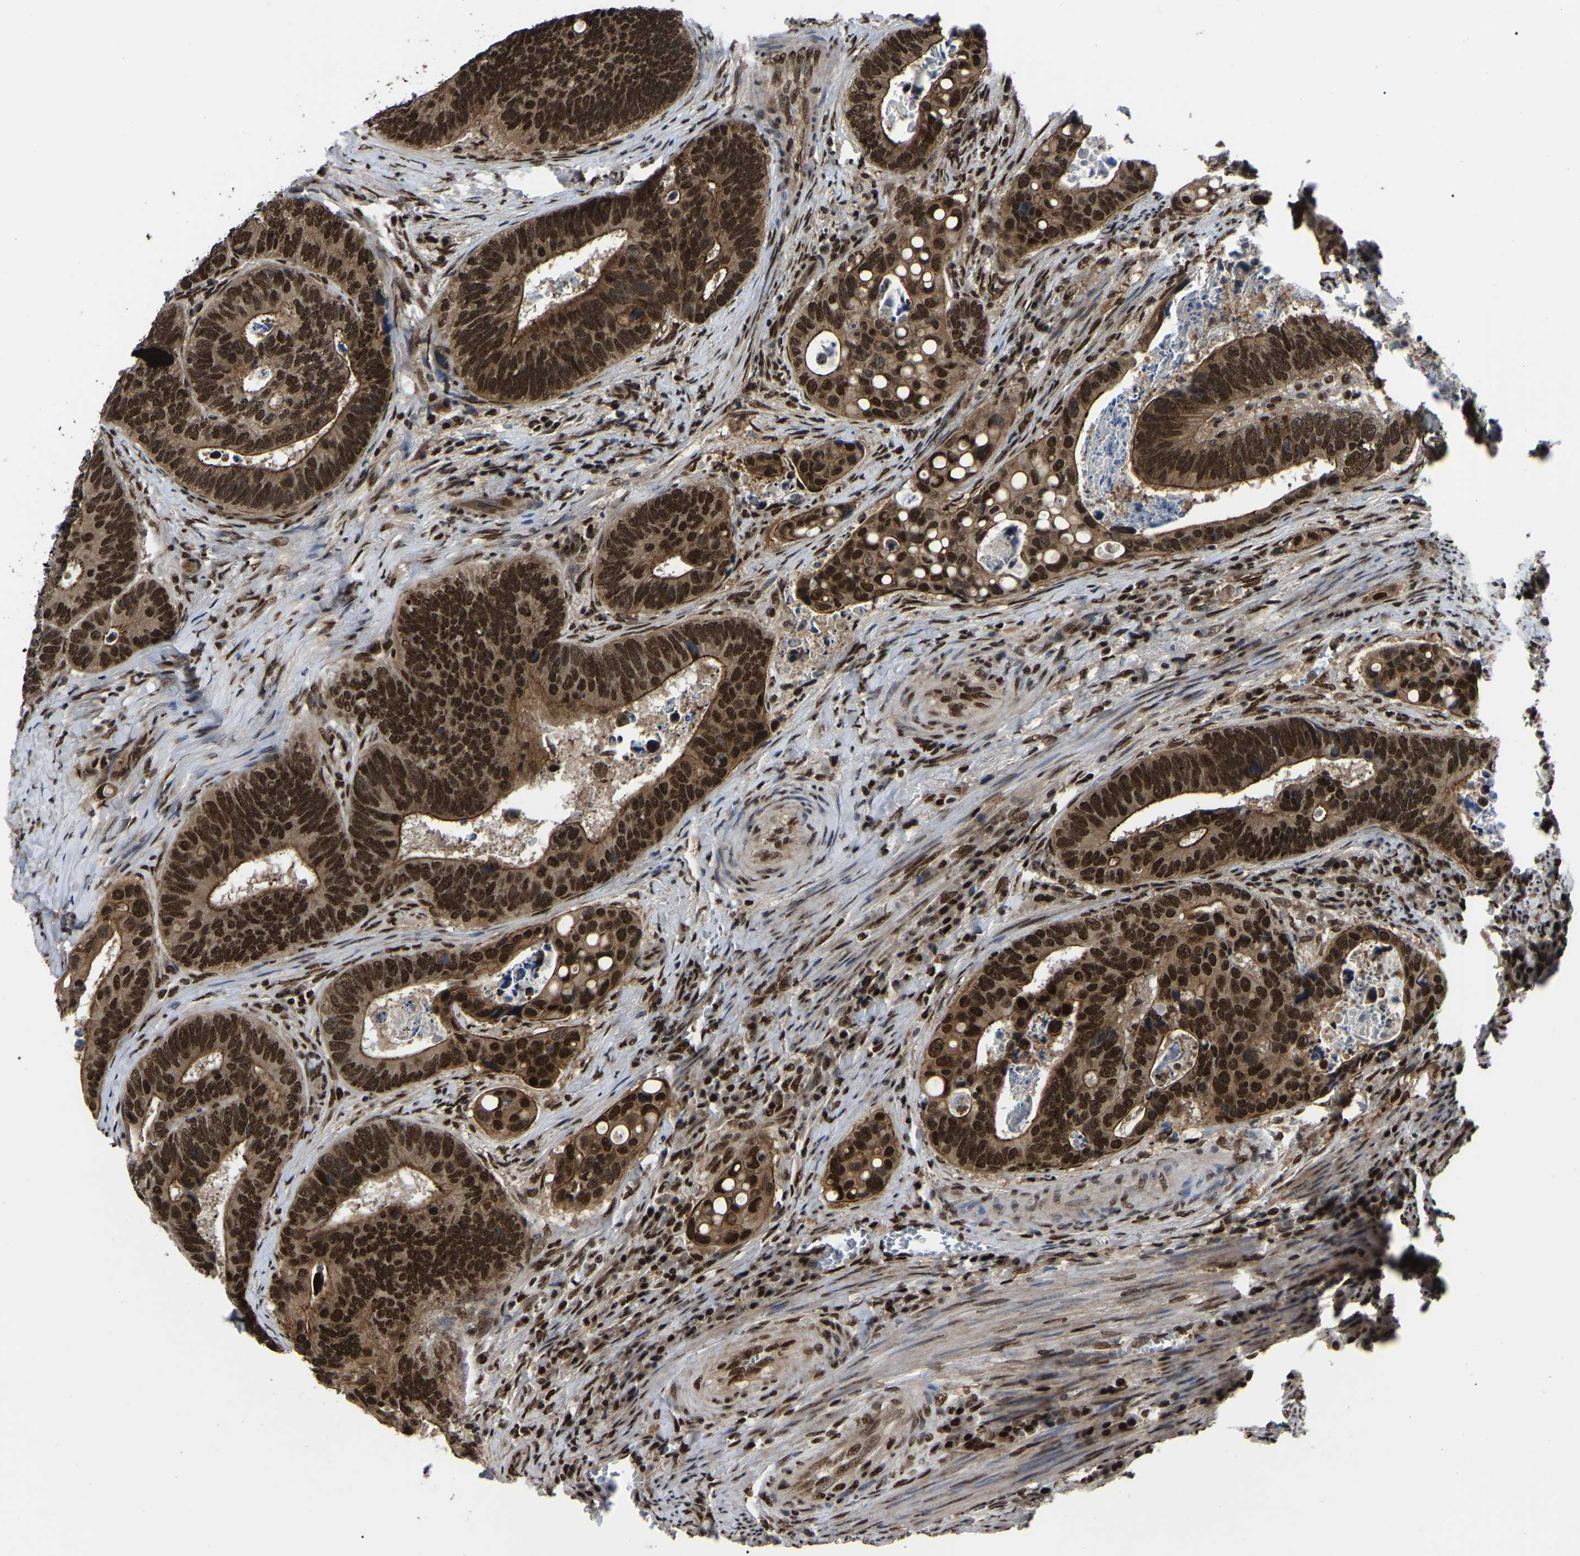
{"staining": {"intensity": "strong", "quantity": ">75%", "location": "nuclear"}, "tissue": "colorectal cancer", "cell_type": "Tumor cells", "image_type": "cancer", "snomed": [{"axis": "morphology", "description": "Inflammation, NOS"}, {"axis": "morphology", "description": "Adenocarcinoma, NOS"}, {"axis": "topography", "description": "Colon"}], "caption": "An image of human colorectal adenocarcinoma stained for a protein reveals strong nuclear brown staining in tumor cells. Immunohistochemistry (ihc) stains the protein of interest in brown and the nuclei are stained blue.", "gene": "TRIM35", "patient": {"sex": "male", "age": 72}}